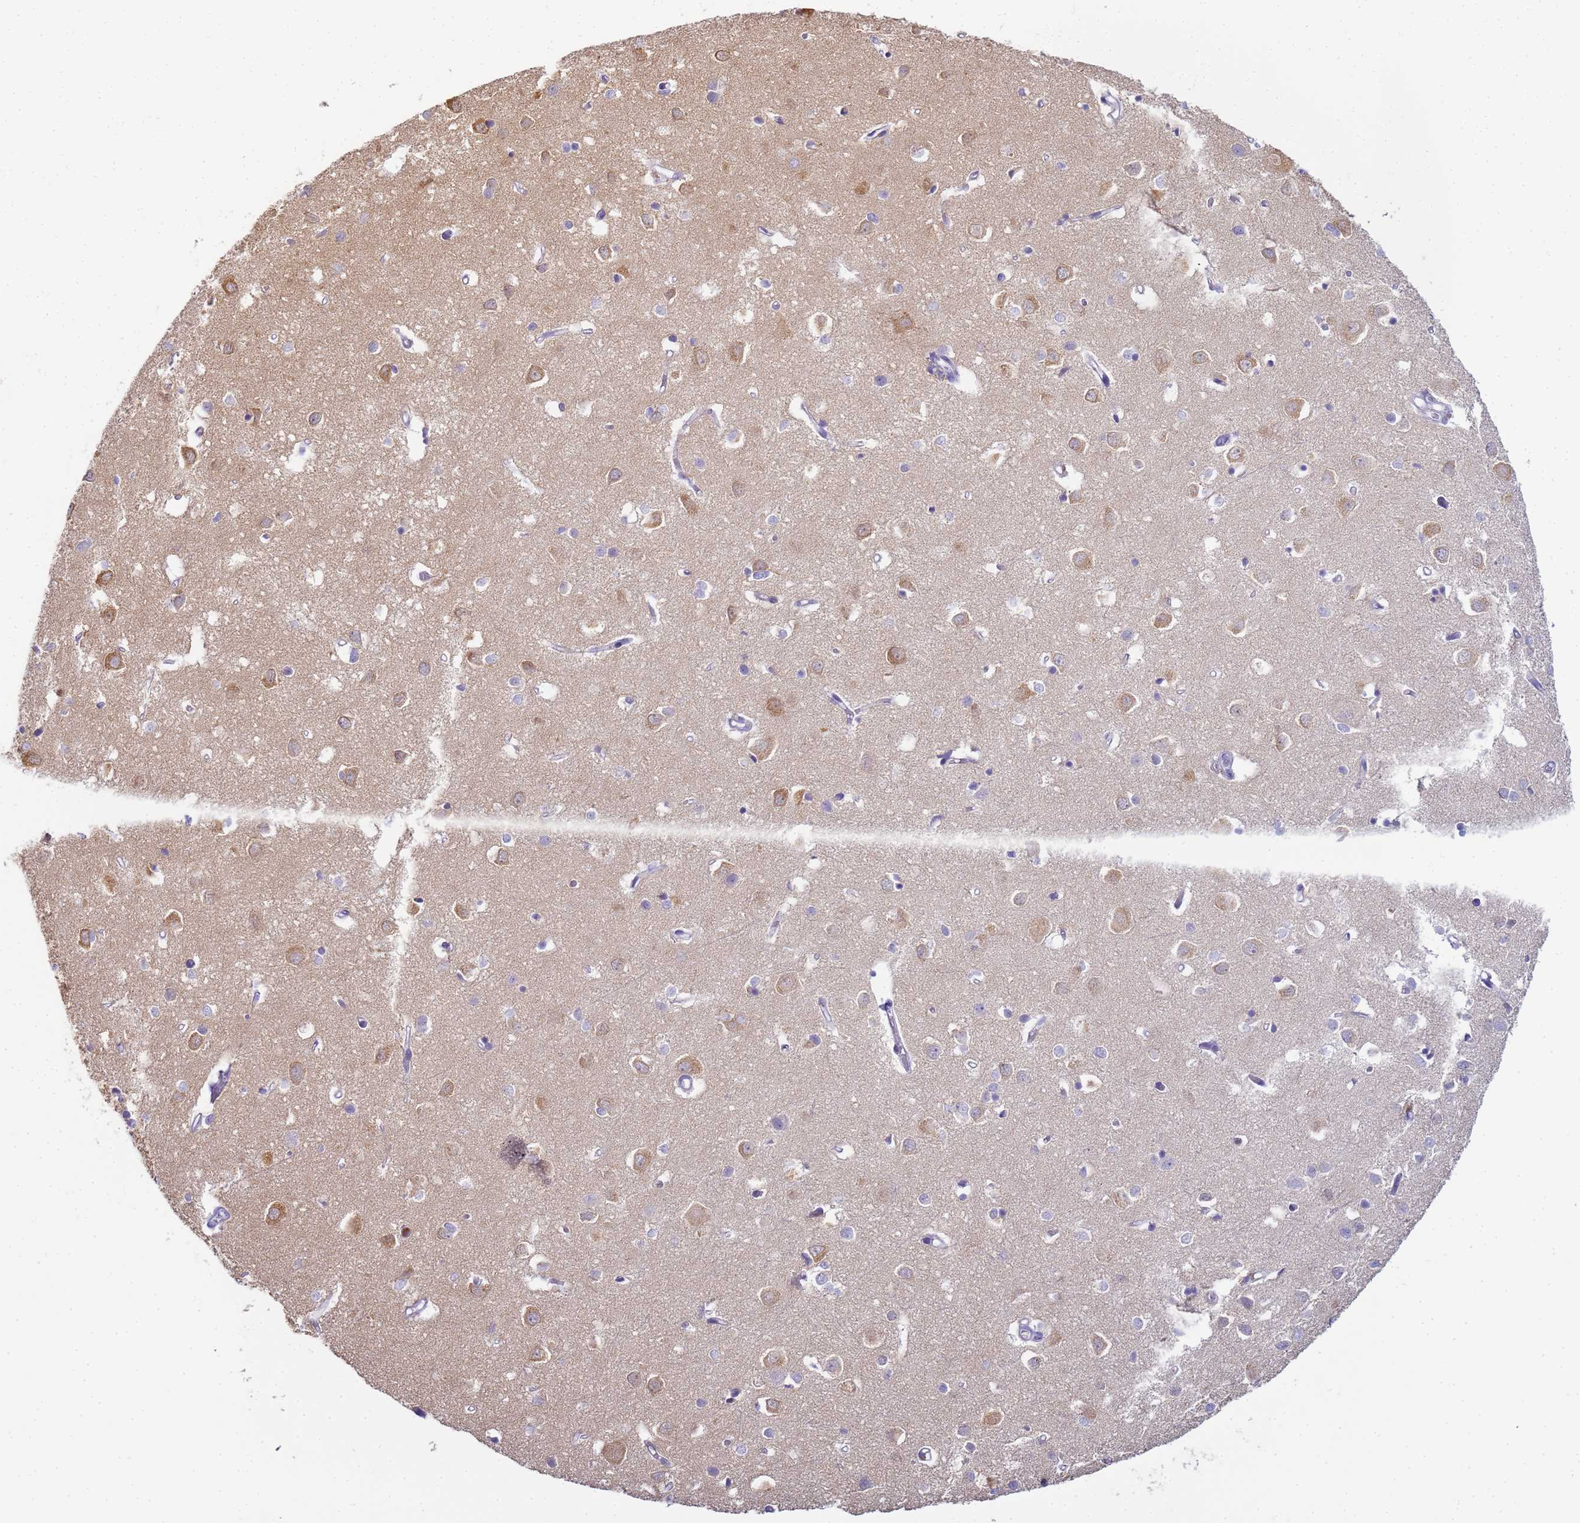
{"staining": {"intensity": "negative", "quantity": "none", "location": "none"}, "tissue": "cerebral cortex", "cell_type": "Endothelial cells", "image_type": "normal", "snomed": [{"axis": "morphology", "description": "Normal tissue, NOS"}, {"axis": "topography", "description": "Cerebral cortex"}], "caption": "There is no significant positivity in endothelial cells of cerebral cortex. (DAB IHC, high magnification).", "gene": "CR1", "patient": {"sex": "female", "age": 64}}